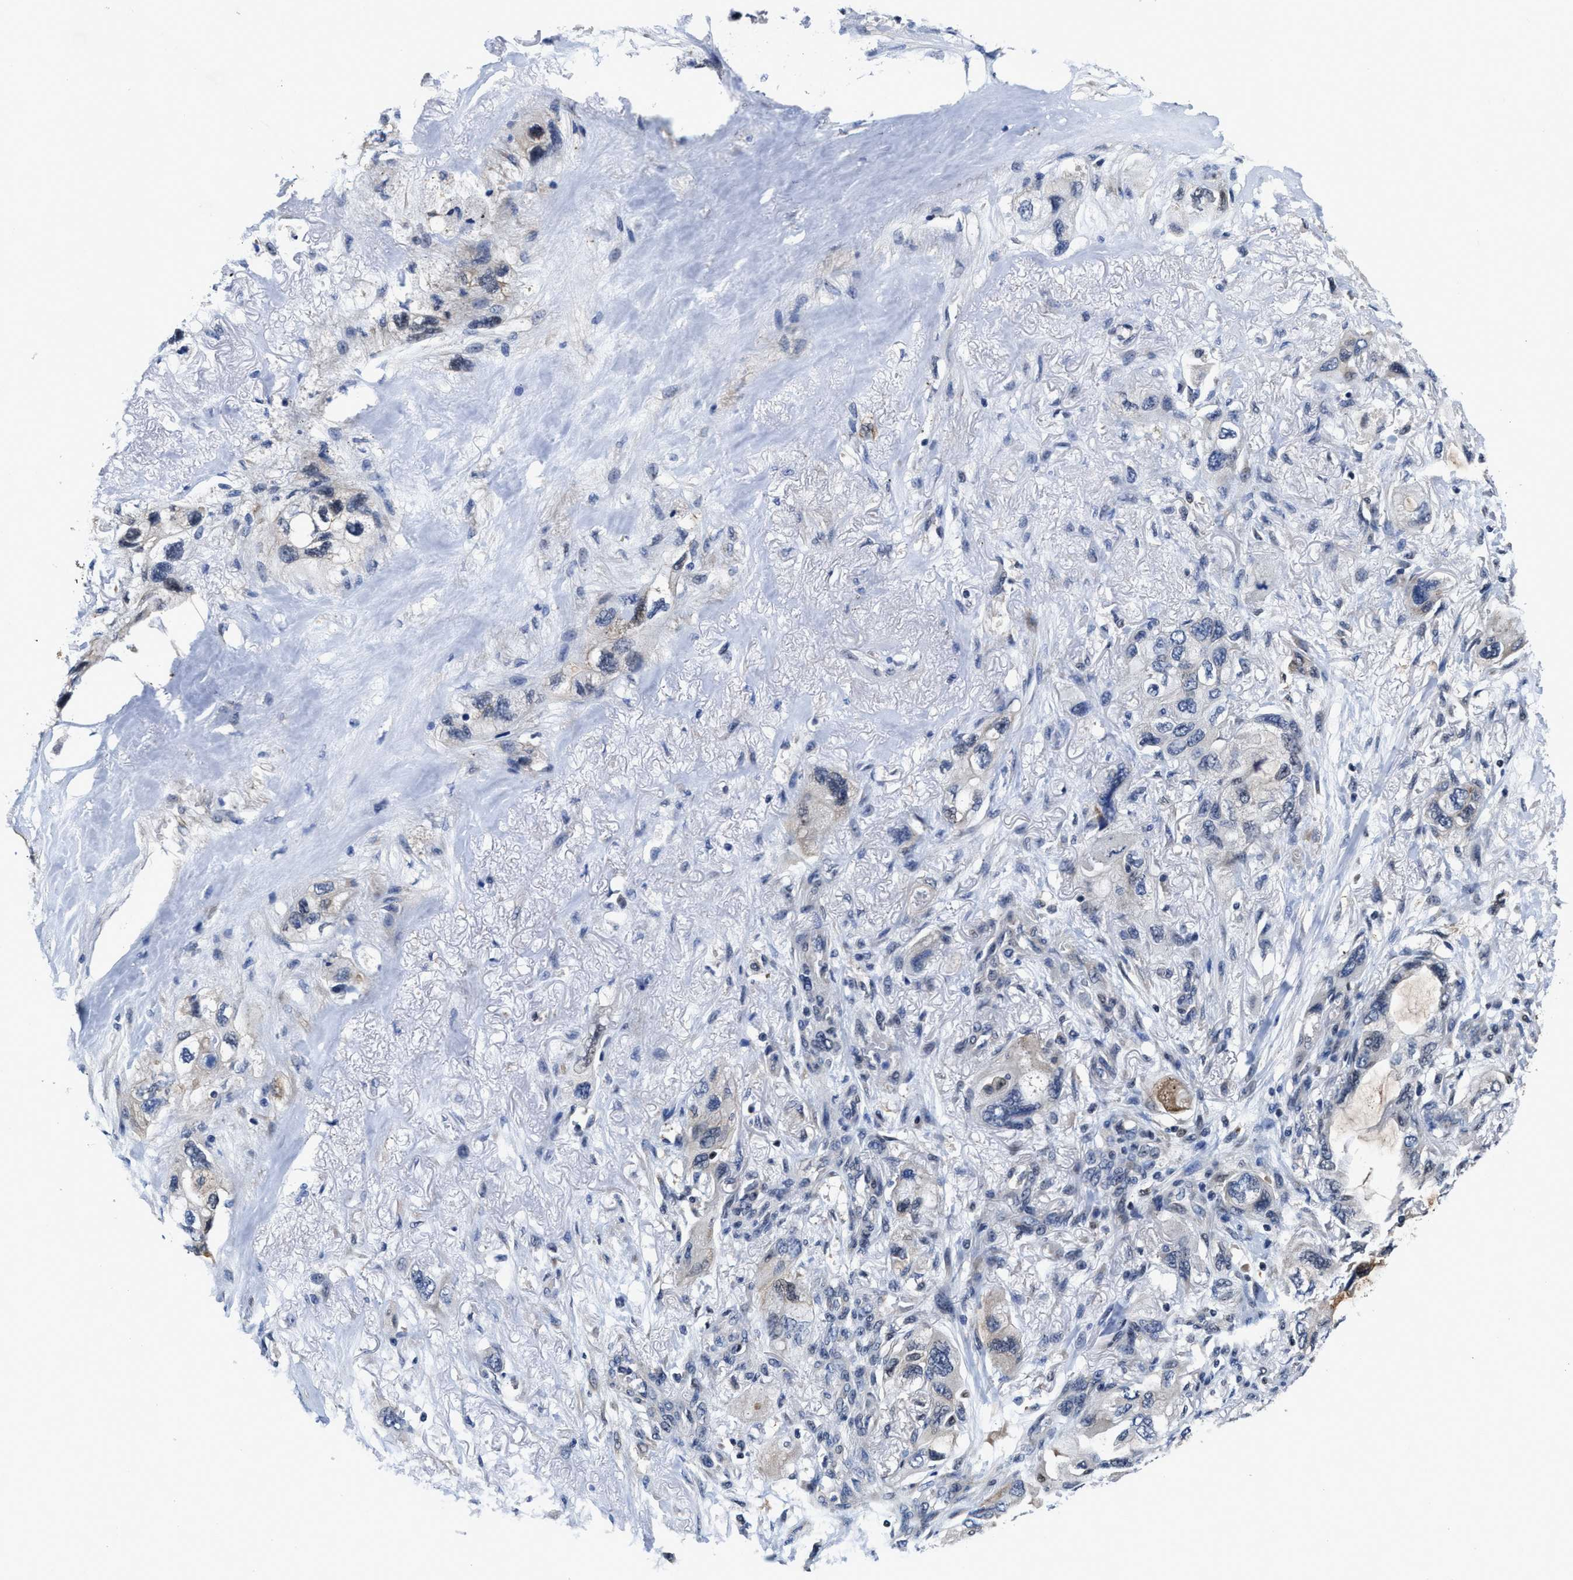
{"staining": {"intensity": "negative", "quantity": "none", "location": "none"}, "tissue": "lung cancer", "cell_type": "Tumor cells", "image_type": "cancer", "snomed": [{"axis": "morphology", "description": "Squamous cell carcinoma, NOS"}, {"axis": "topography", "description": "Lung"}], "caption": "Immunohistochemistry micrograph of neoplastic tissue: human squamous cell carcinoma (lung) stained with DAB reveals no significant protein expression in tumor cells.", "gene": "KIF12", "patient": {"sex": "female", "age": 73}}